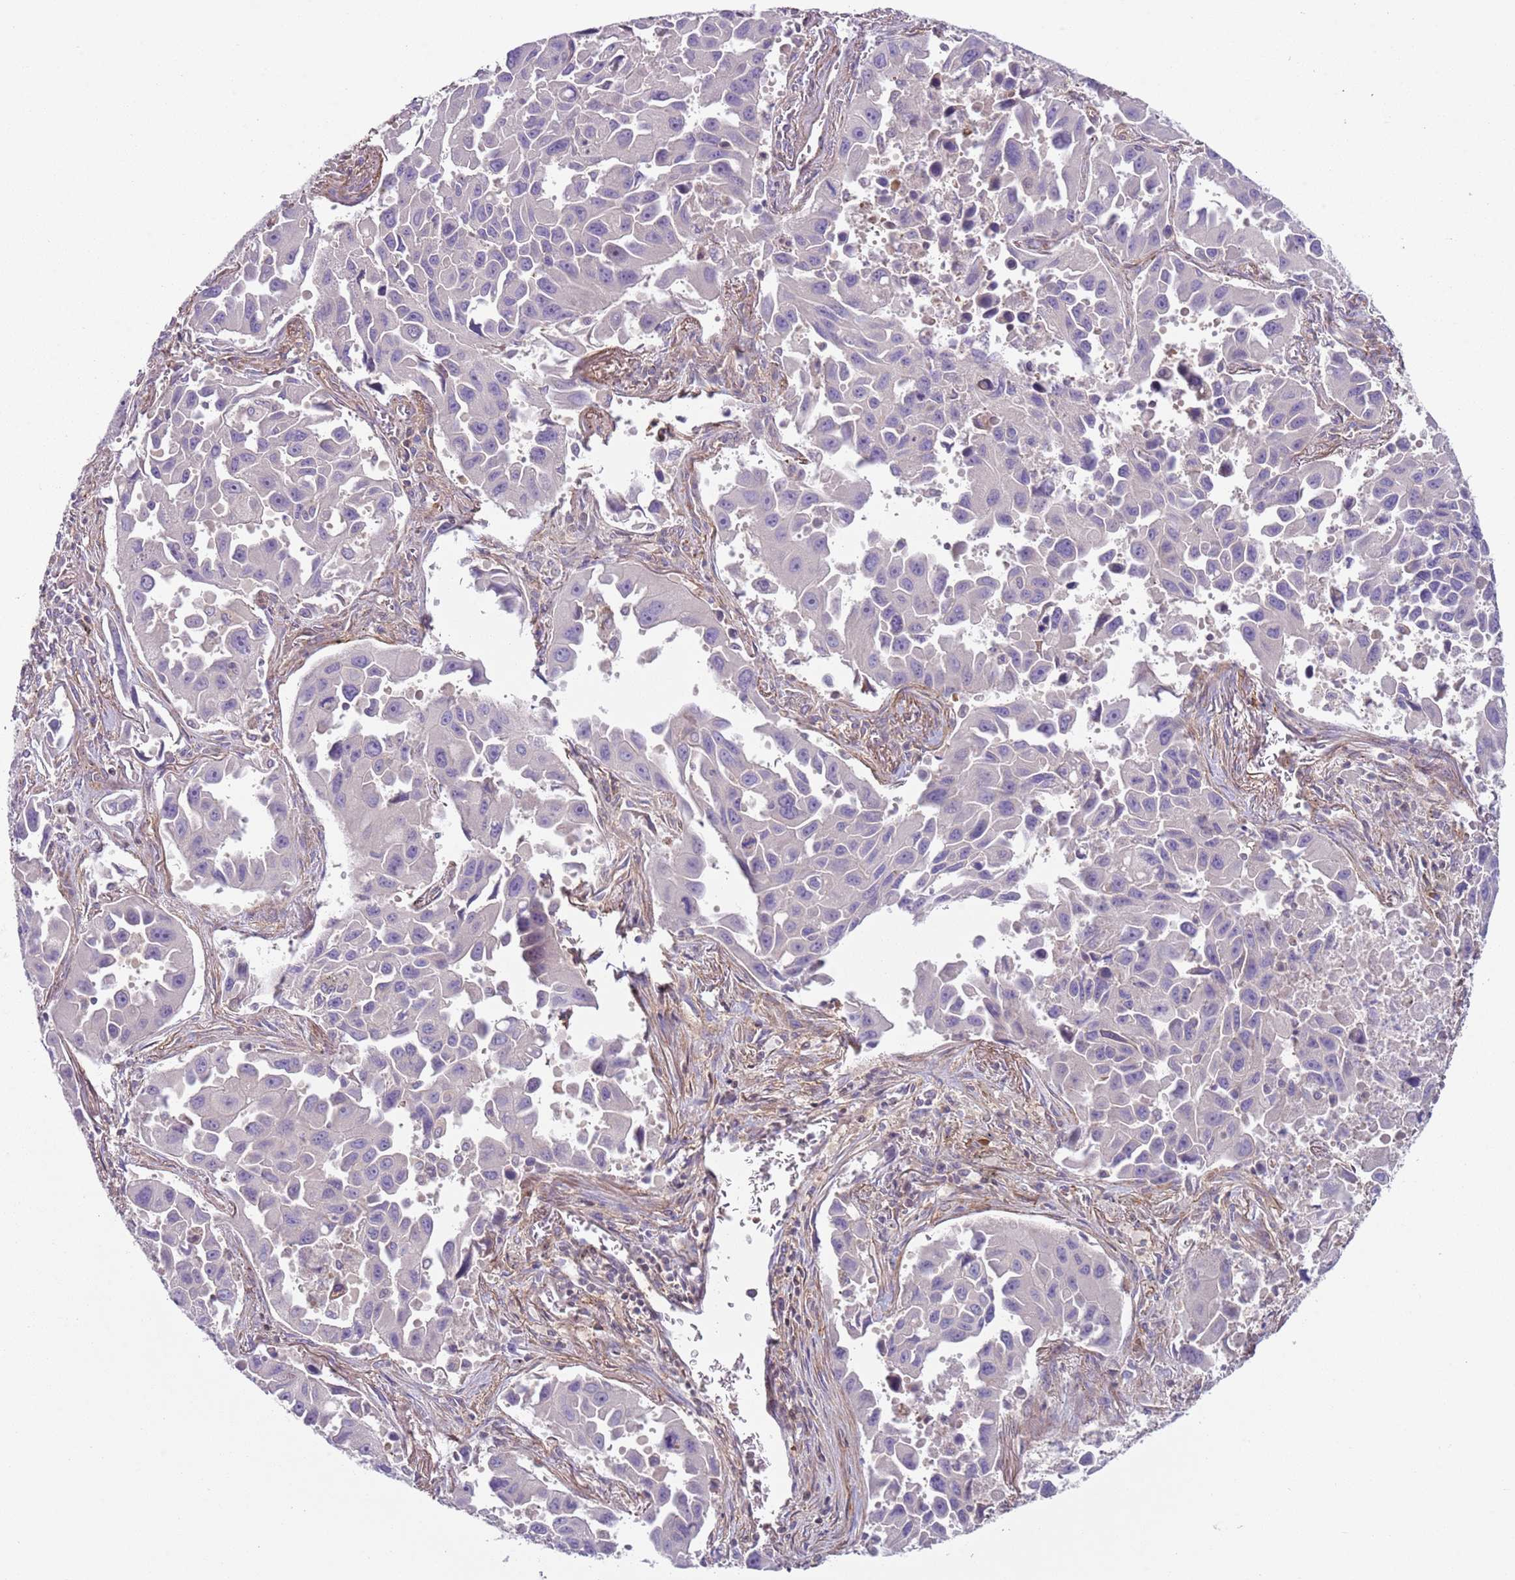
{"staining": {"intensity": "negative", "quantity": "none", "location": "none"}, "tissue": "lung cancer", "cell_type": "Tumor cells", "image_type": "cancer", "snomed": [{"axis": "morphology", "description": "Adenocarcinoma, NOS"}, {"axis": "topography", "description": "Lung"}], "caption": "Immunohistochemistry histopathology image of neoplastic tissue: human lung adenocarcinoma stained with DAB reveals no significant protein expression in tumor cells.", "gene": "GNAI3", "patient": {"sex": "male", "age": 66}}